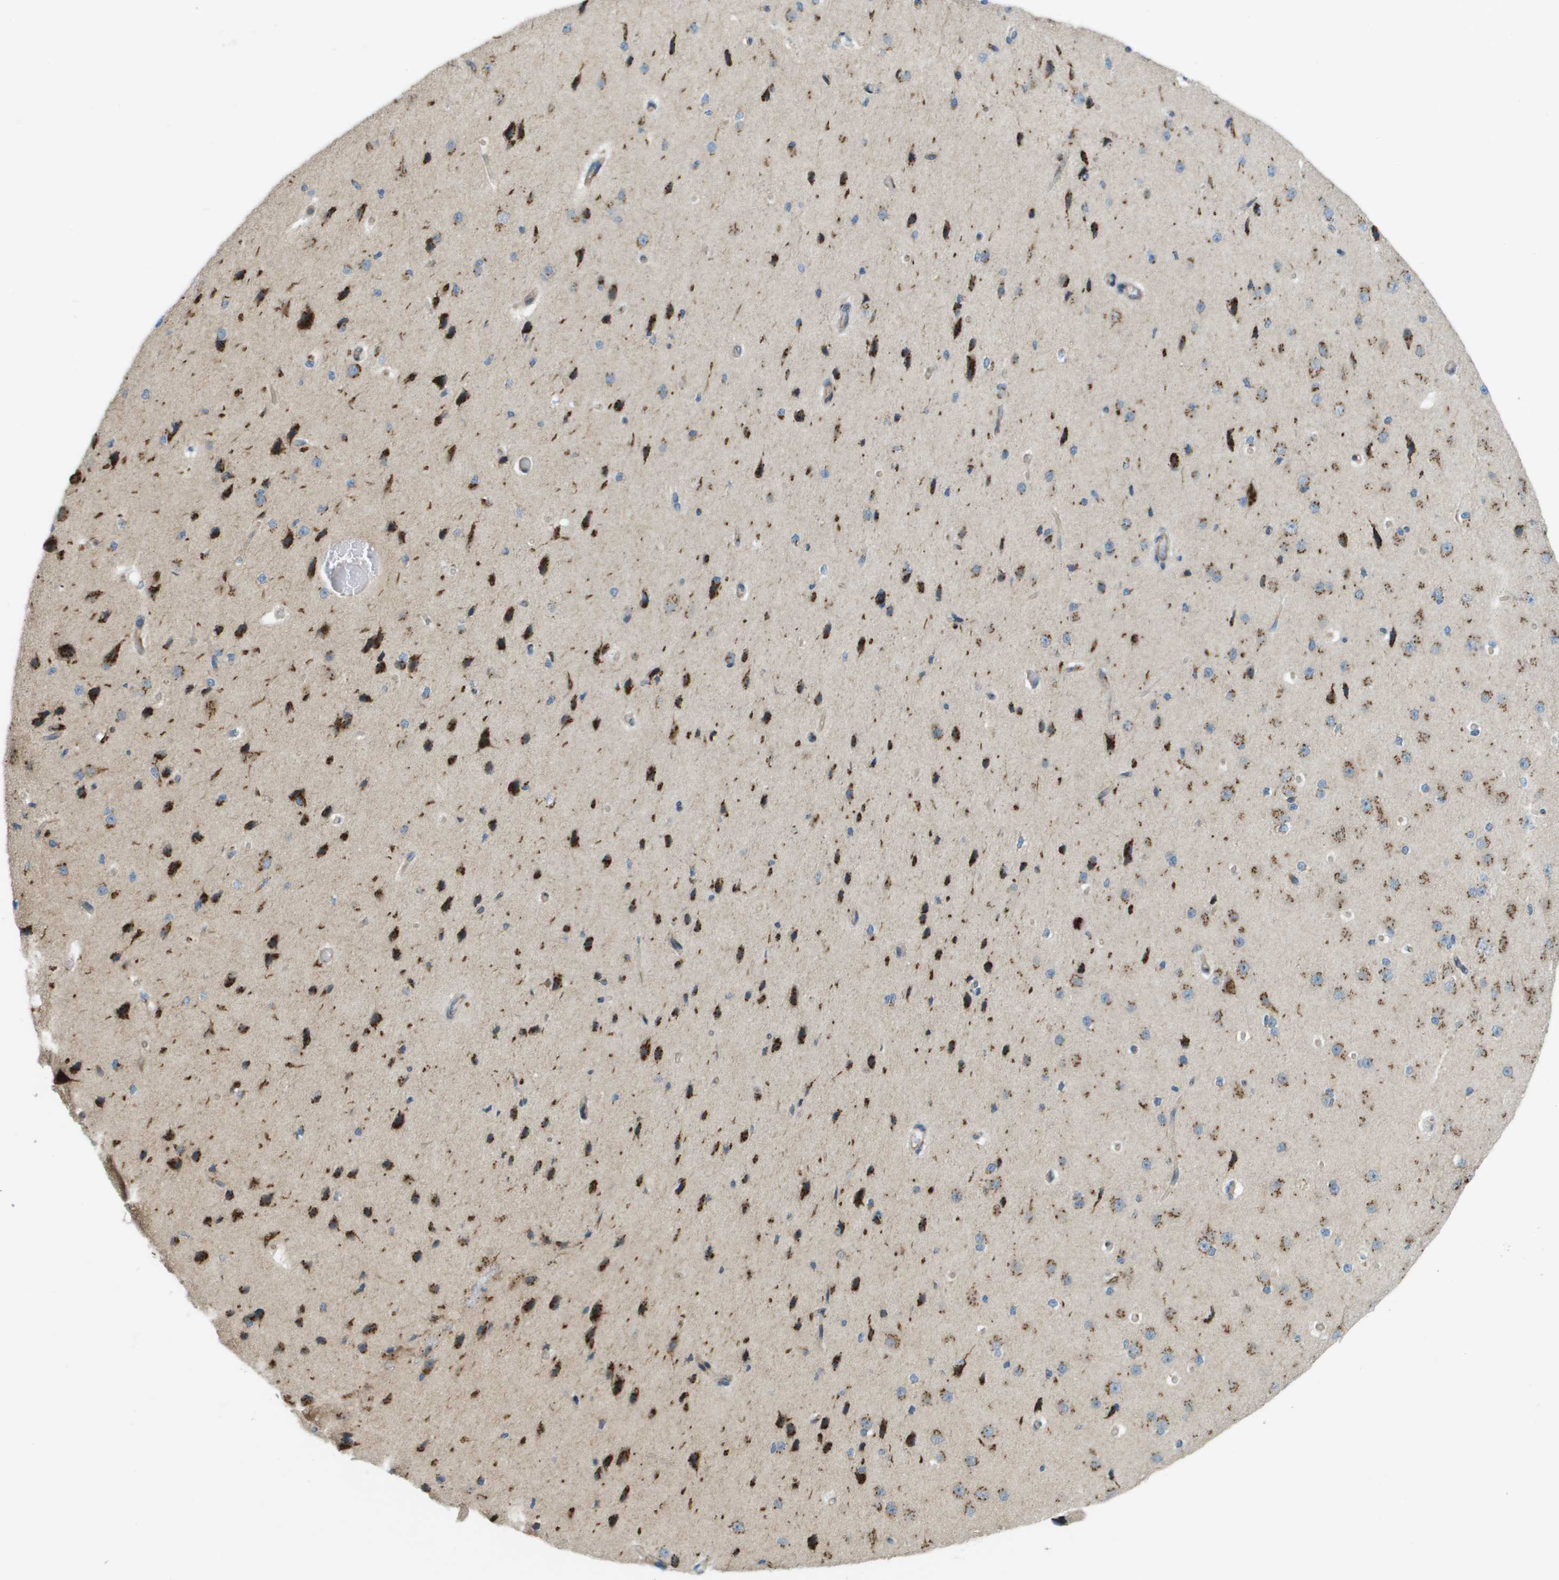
{"staining": {"intensity": "negative", "quantity": "none", "location": "none"}, "tissue": "cerebral cortex", "cell_type": "Endothelial cells", "image_type": "normal", "snomed": [{"axis": "morphology", "description": "Normal tissue, NOS"}, {"axis": "morphology", "description": "Developmental malformation"}, {"axis": "topography", "description": "Cerebral cortex"}], "caption": "Protein analysis of normal cerebral cortex exhibits no significant staining in endothelial cells.", "gene": "ACBD3", "patient": {"sex": "female", "age": 30}}